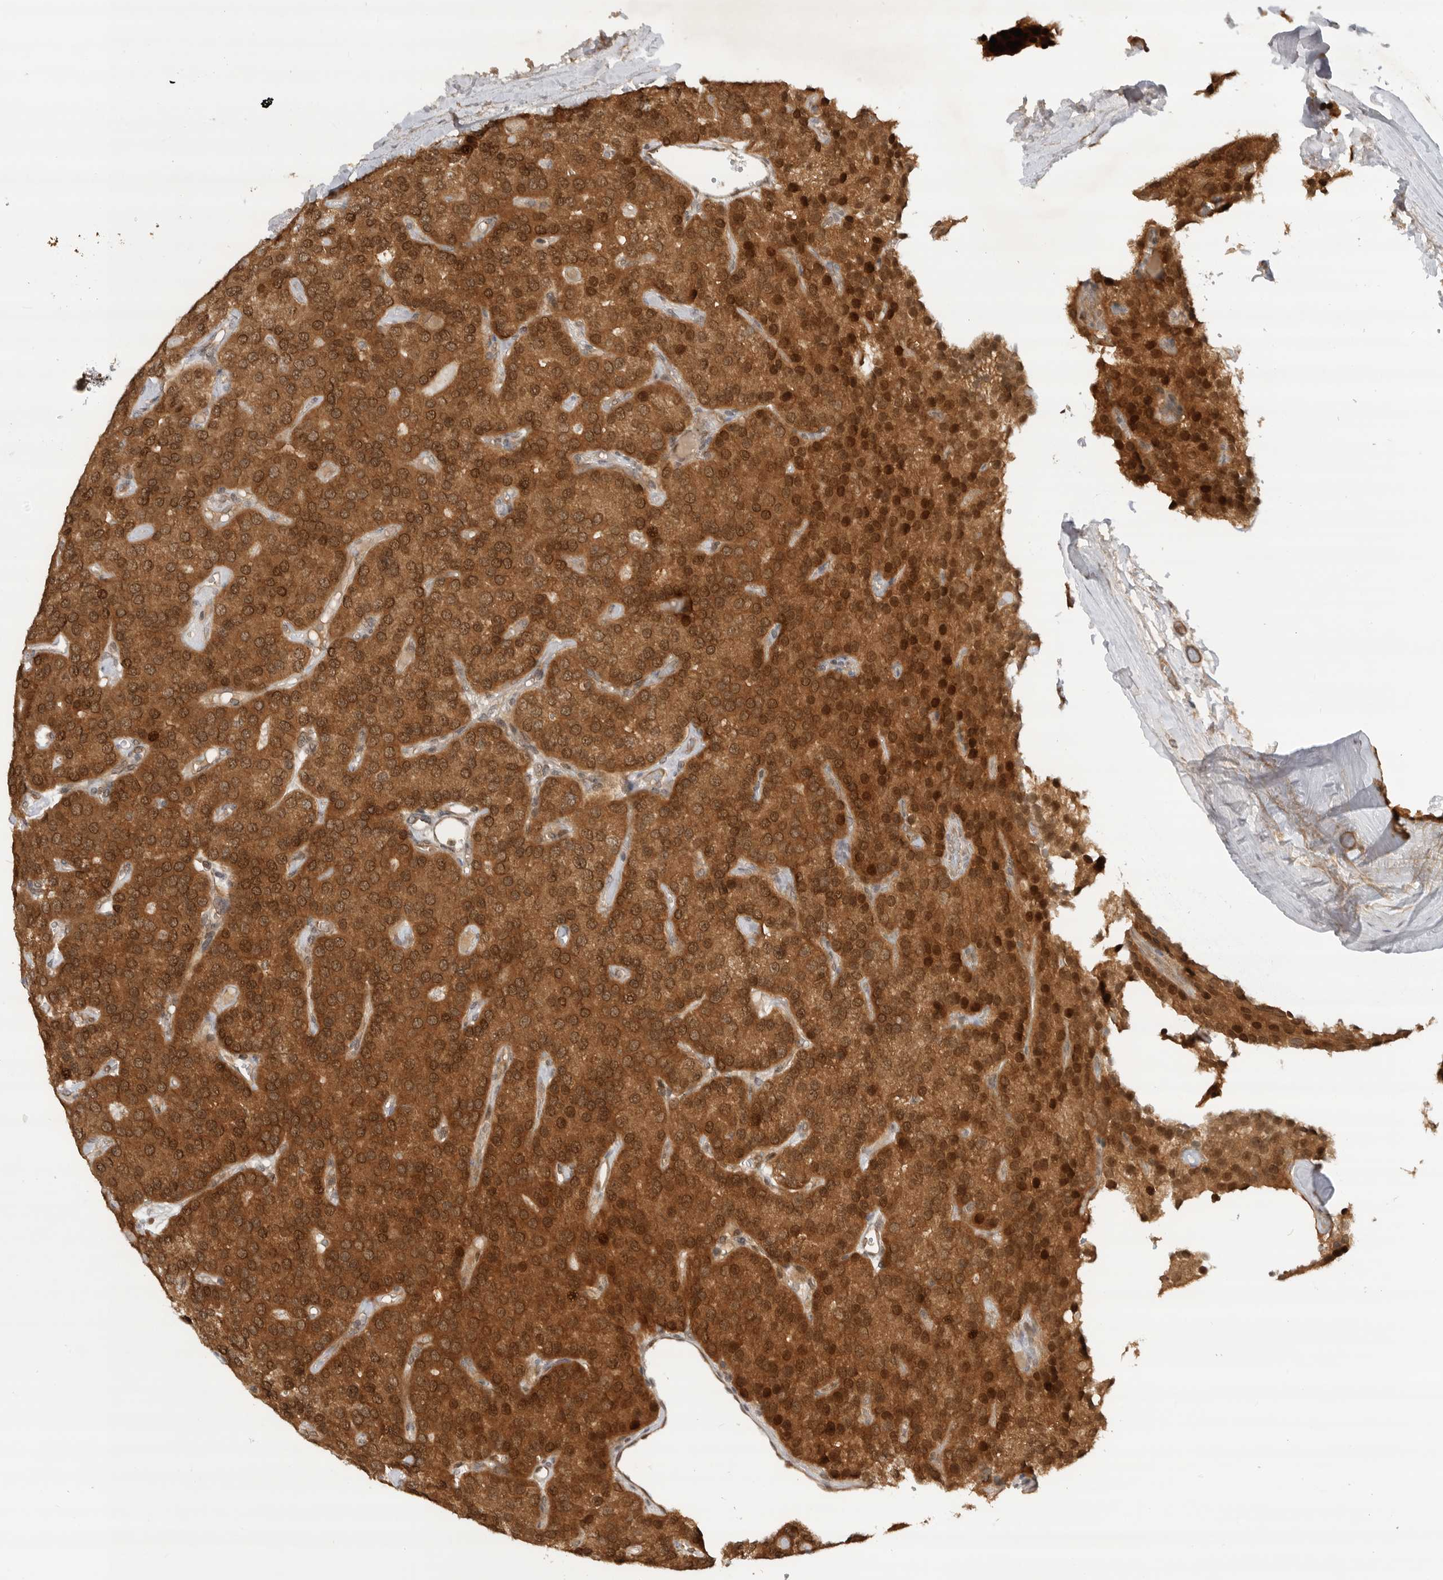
{"staining": {"intensity": "strong", "quantity": ">75%", "location": "cytoplasmic/membranous,nuclear"}, "tissue": "parathyroid gland", "cell_type": "Glandular cells", "image_type": "normal", "snomed": [{"axis": "morphology", "description": "Normal tissue, NOS"}, {"axis": "morphology", "description": "Adenoma, NOS"}, {"axis": "topography", "description": "Parathyroid gland"}], "caption": "Protein staining of unremarkable parathyroid gland shows strong cytoplasmic/membranous,nuclear staining in about >75% of glandular cells.", "gene": "DCAF8", "patient": {"sex": "female", "age": 86}}